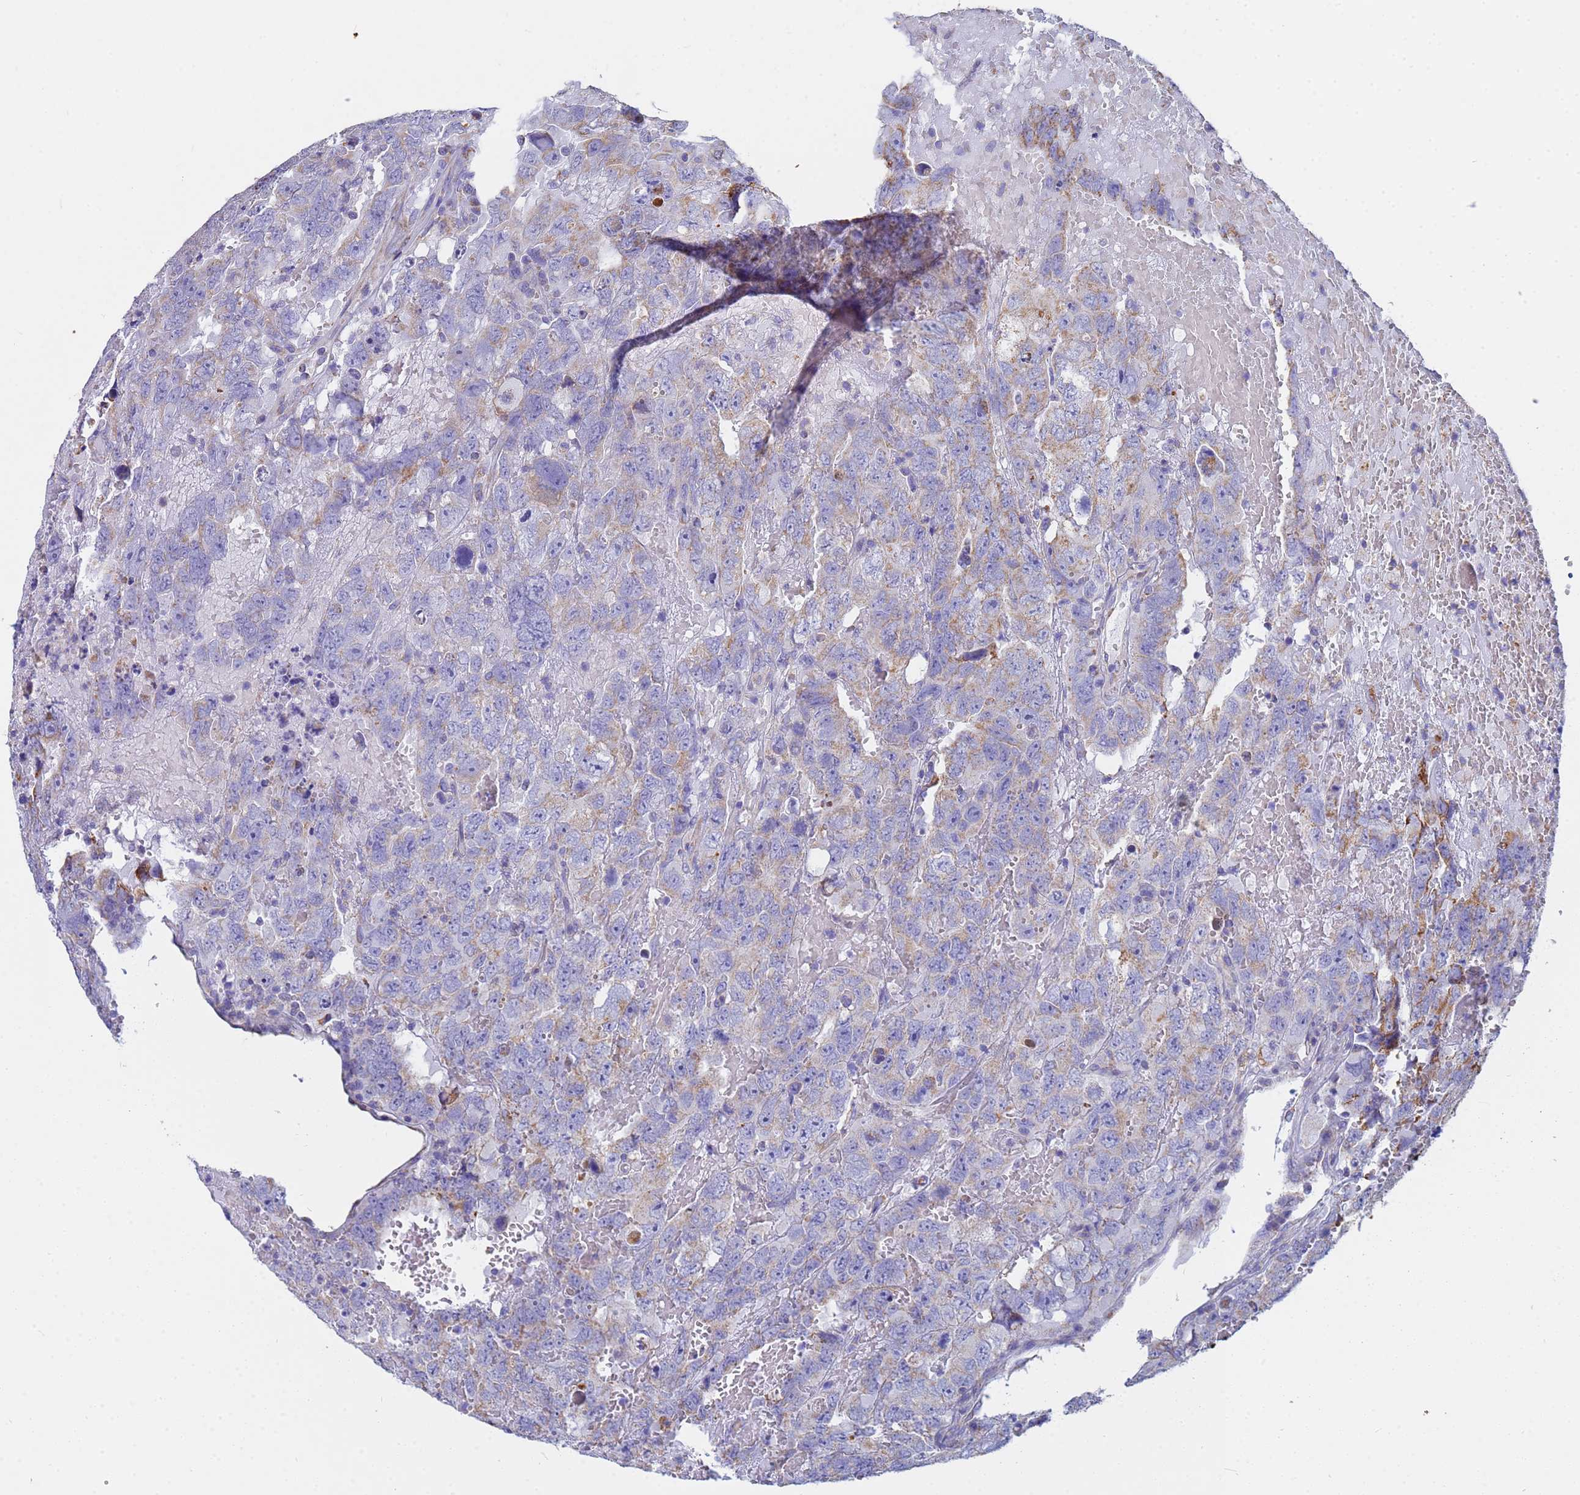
{"staining": {"intensity": "weak", "quantity": "<25%", "location": "cytoplasmic/membranous"}, "tissue": "testis cancer", "cell_type": "Tumor cells", "image_type": "cancer", "snomed": [{"axis": "morphology", "description": "Carcinoma, Embryonal, NOS"}, {"axis": "topography", "description": "Testis"}], "caption": "High power microscopy histopathology image of an immunohistochemistry (IHC) image of testis cancer, revealing no significant staining in tumor cells.", "gene": "UQCRH", "patient": {"sex": "male", "age": 45}}